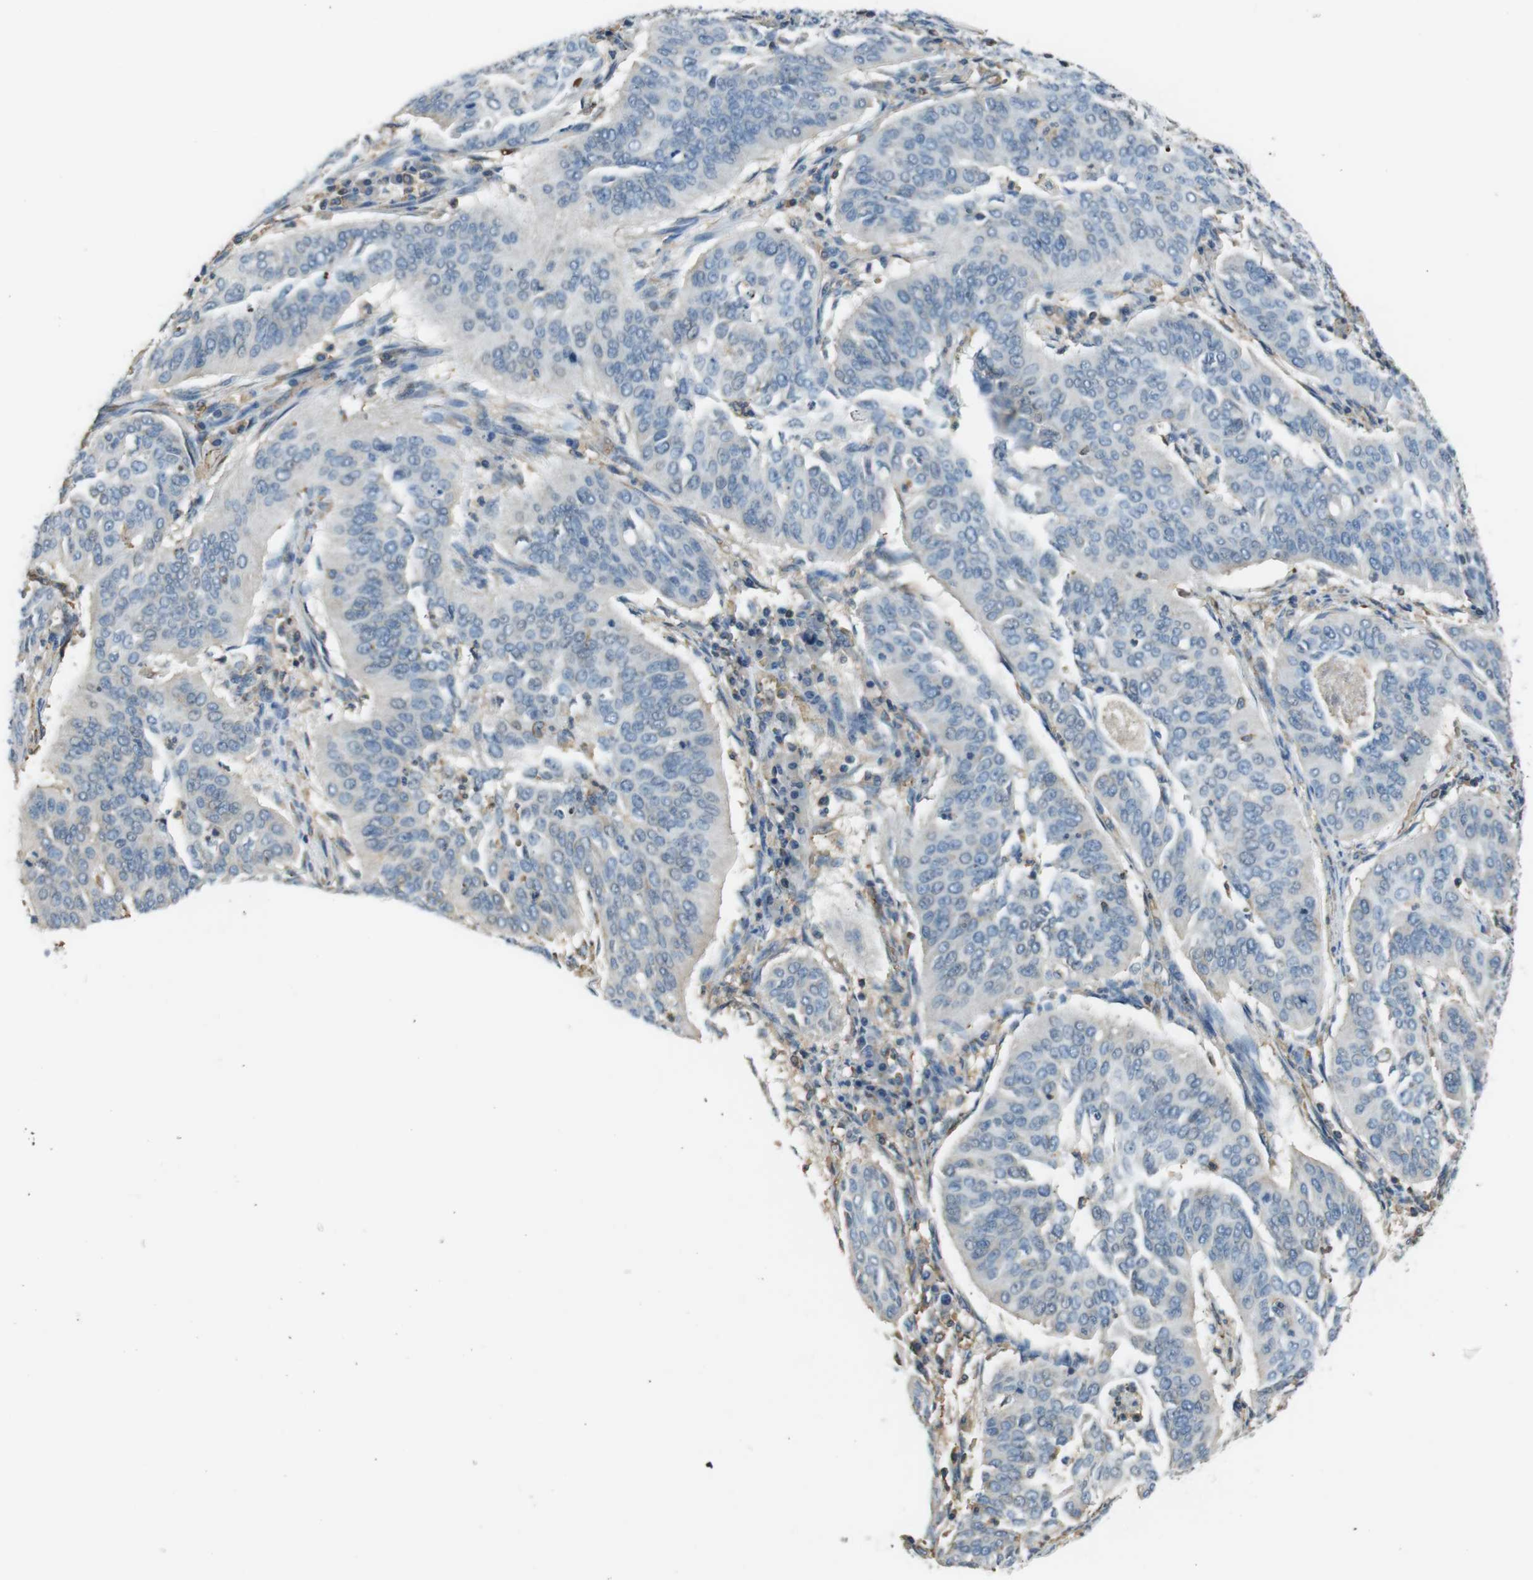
{"staining": {"intensity": "negative", "quantity": "none", "location": "none"}, "tissue": "cervical cancer", "cell_type": "Tumor cells", "image_type": "cancer", "snomed": [{"axis": "morphology", "description": "Normal tissue, NOS"}, {"axis": "morphology", "description": "Squamous cell carcinoma, NOS"}, {"axis": "topography", "description": "Cervix"}], "caption": "Cervical squamous cell carcinoma was stained to show a protein in brown. There is no significant positivity in tumor cells.", "gene": "FCAR", "patient": {"sex": "female", "age": 39}}